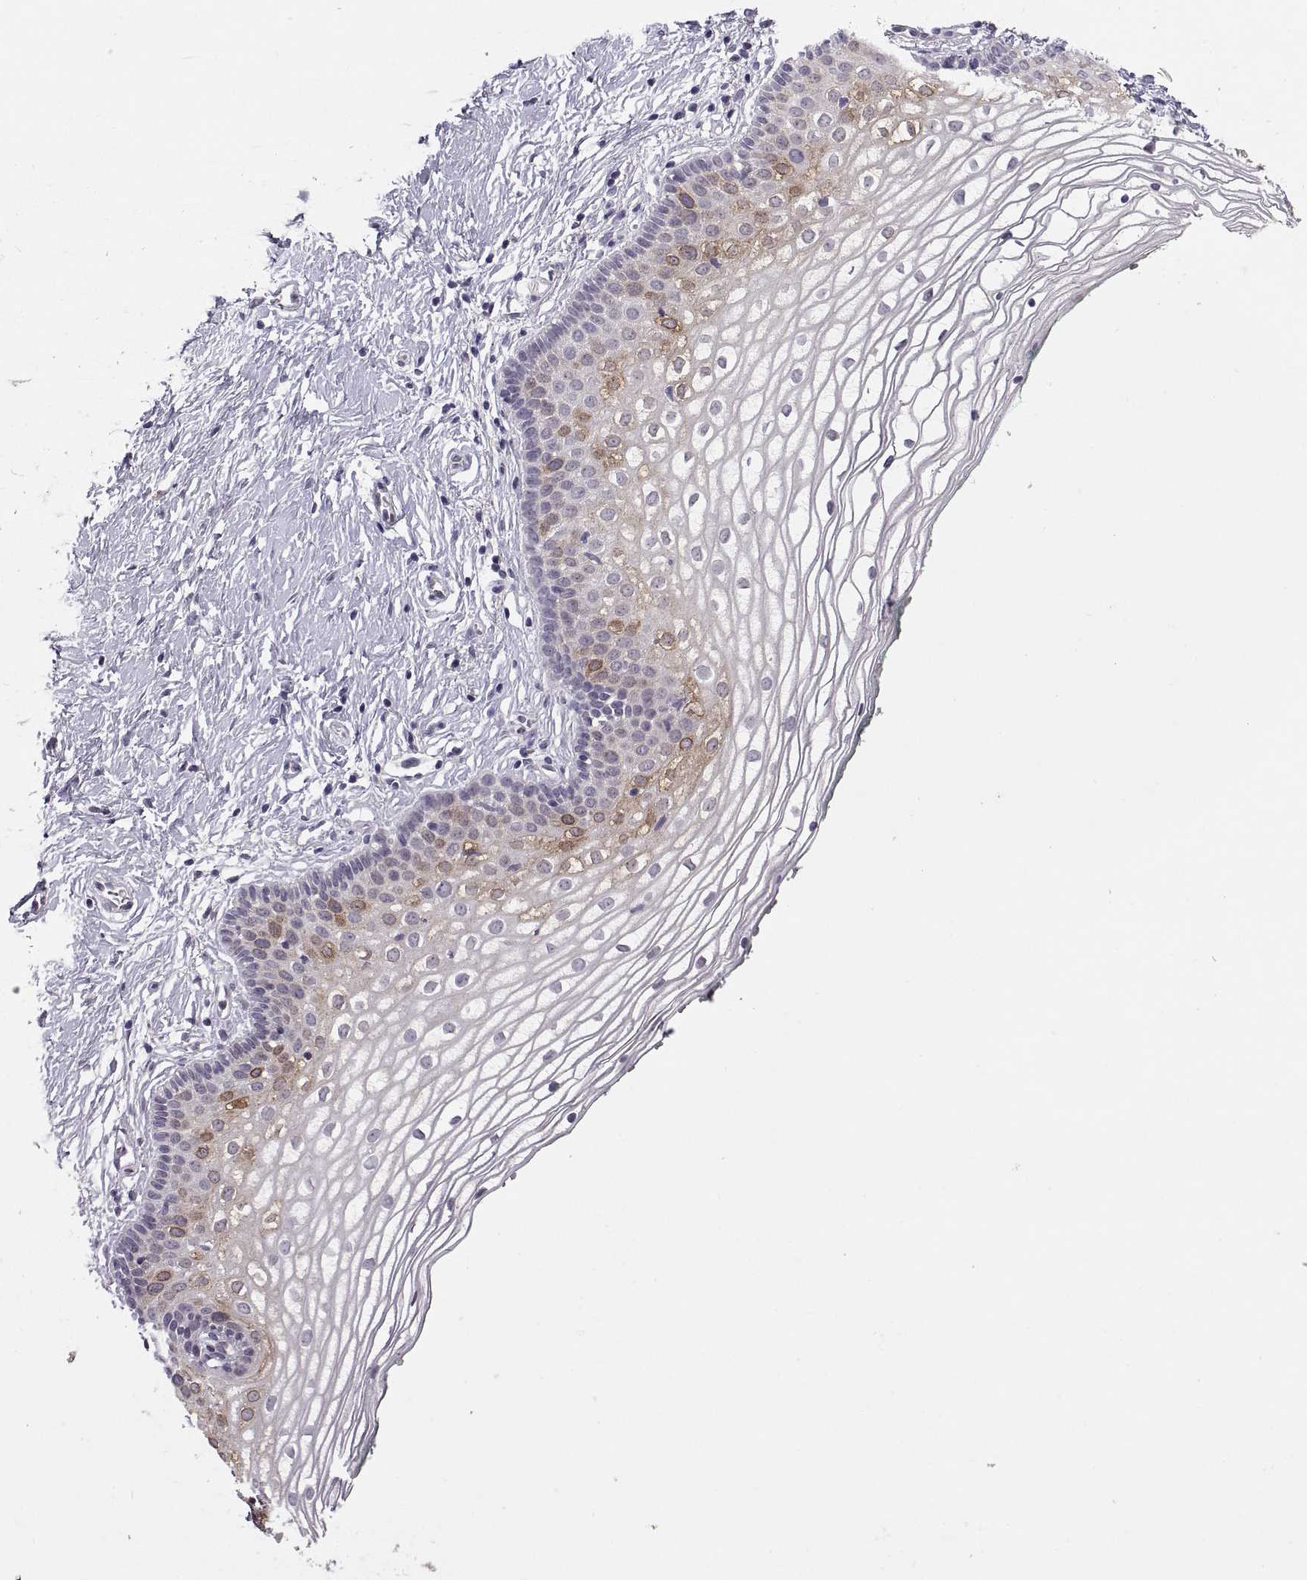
{"staining": {"intensity": "moderate", "quantity": "<25%", "location": "cytoplasmic/membranous"}, "tissue": "vagina", "cell_type": "Squamous epithelial cells", "image_type": "normal", "snomed": [{"axis": "morphology", "description": "Normal tissue, NOS"}, {"axis": "topography", "description": "Vagina"}], "caption": "This micrograph reveals normal vagina stained with immunohistochemistry to label a protein in brown. The cytoplasmic/membranous of squamous epithelial cells show moderate positivity for the protein. Nuclei are counter-stained blue.", "gene": "HMGCR", "patient": {"sex": "female", "age": 36}}